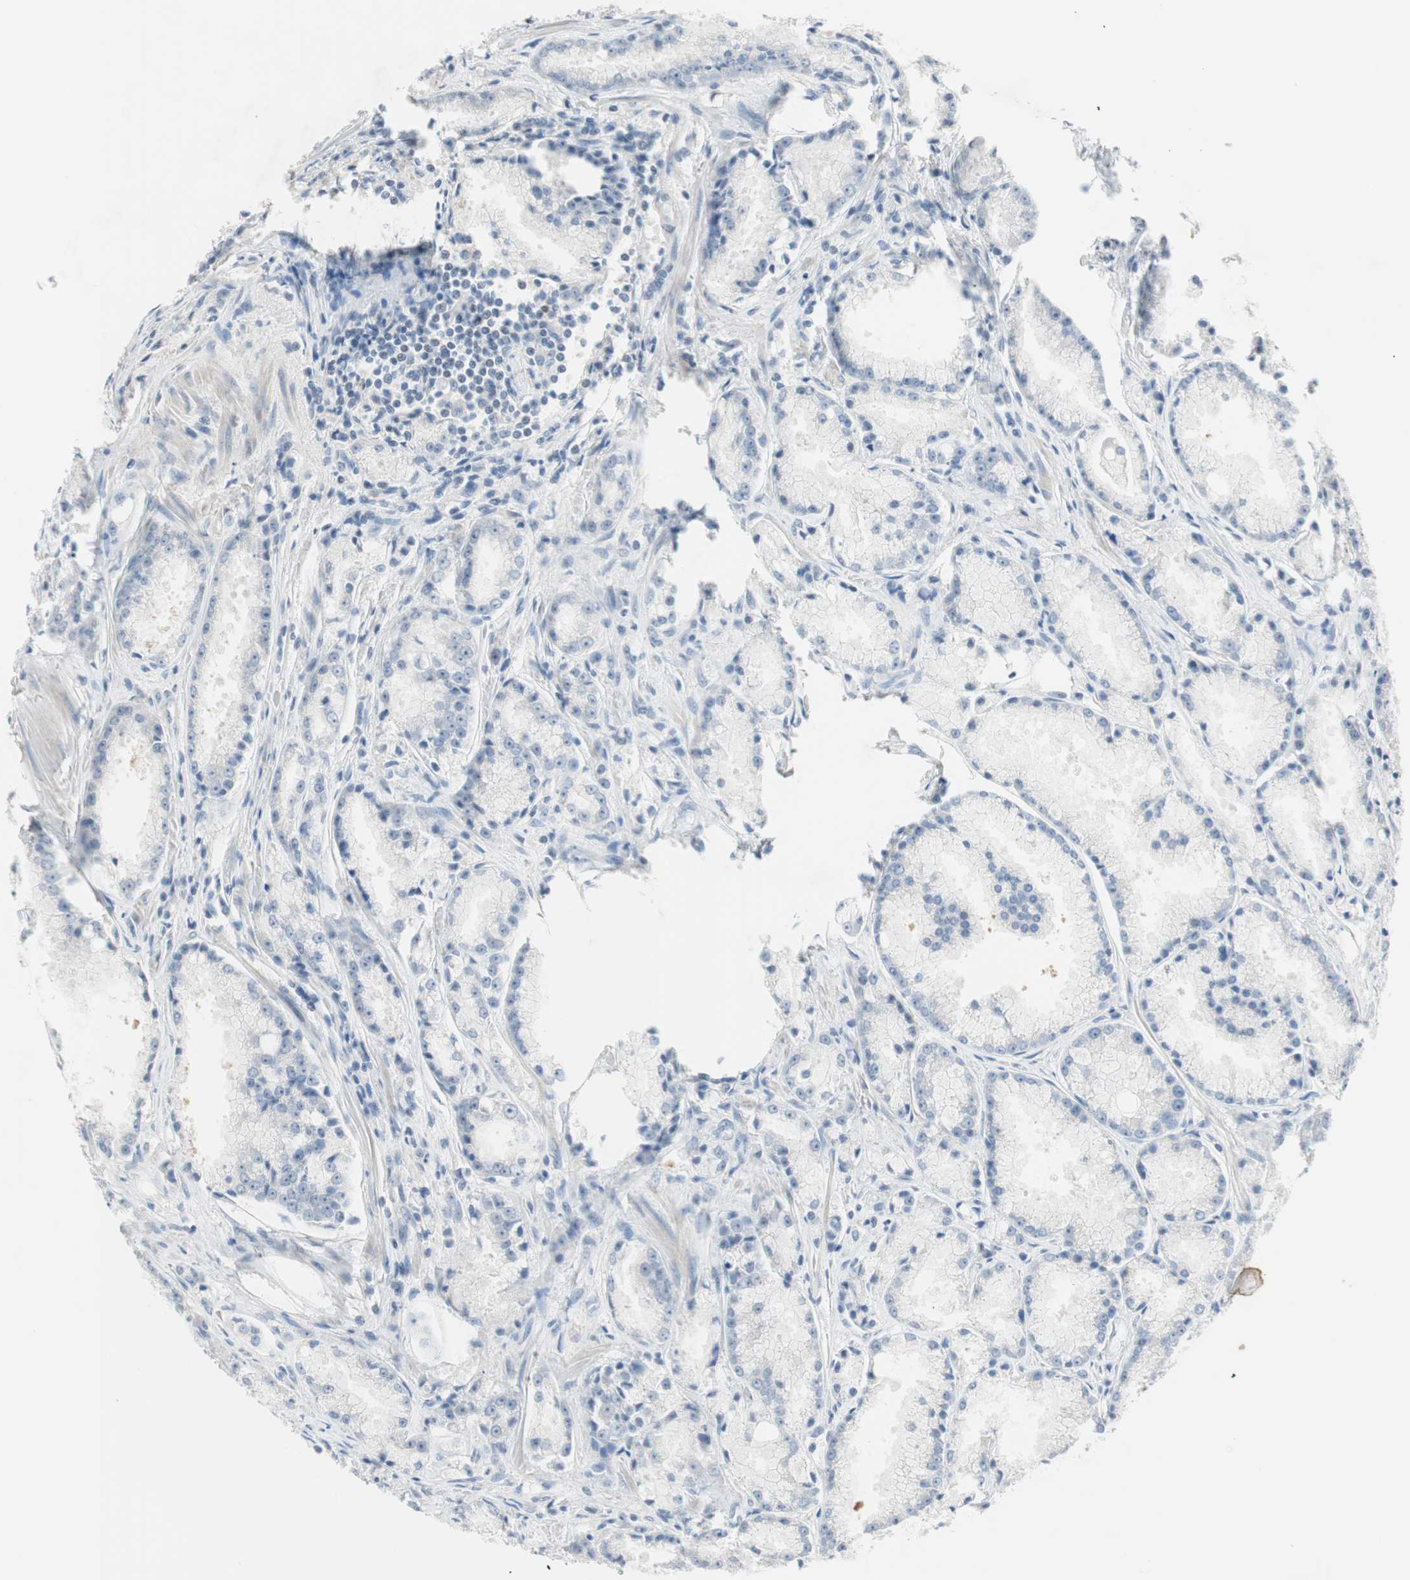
{"staining": {"intensity": "negative", "quantity": "none", "location": "none"}, "tissue": "prostate cancer", "cell_type": "Tumor cells", "image_type": "cancer", "snomed": [{"axis": "morphology", "description": "Adenocarcinoma, Low grade"}, {"axis": "topography", "description": "Prostate"}], "caption": "High magnification brightfield microscopy of prostate cancer (low-grade adenocarcinoma) stained with DAB (brown) and counterstained with hematoxylin (blue): tumor cells show no significant staining.", "gene": "PDZK1", "patient": {"sex": "male", "age": 64}}